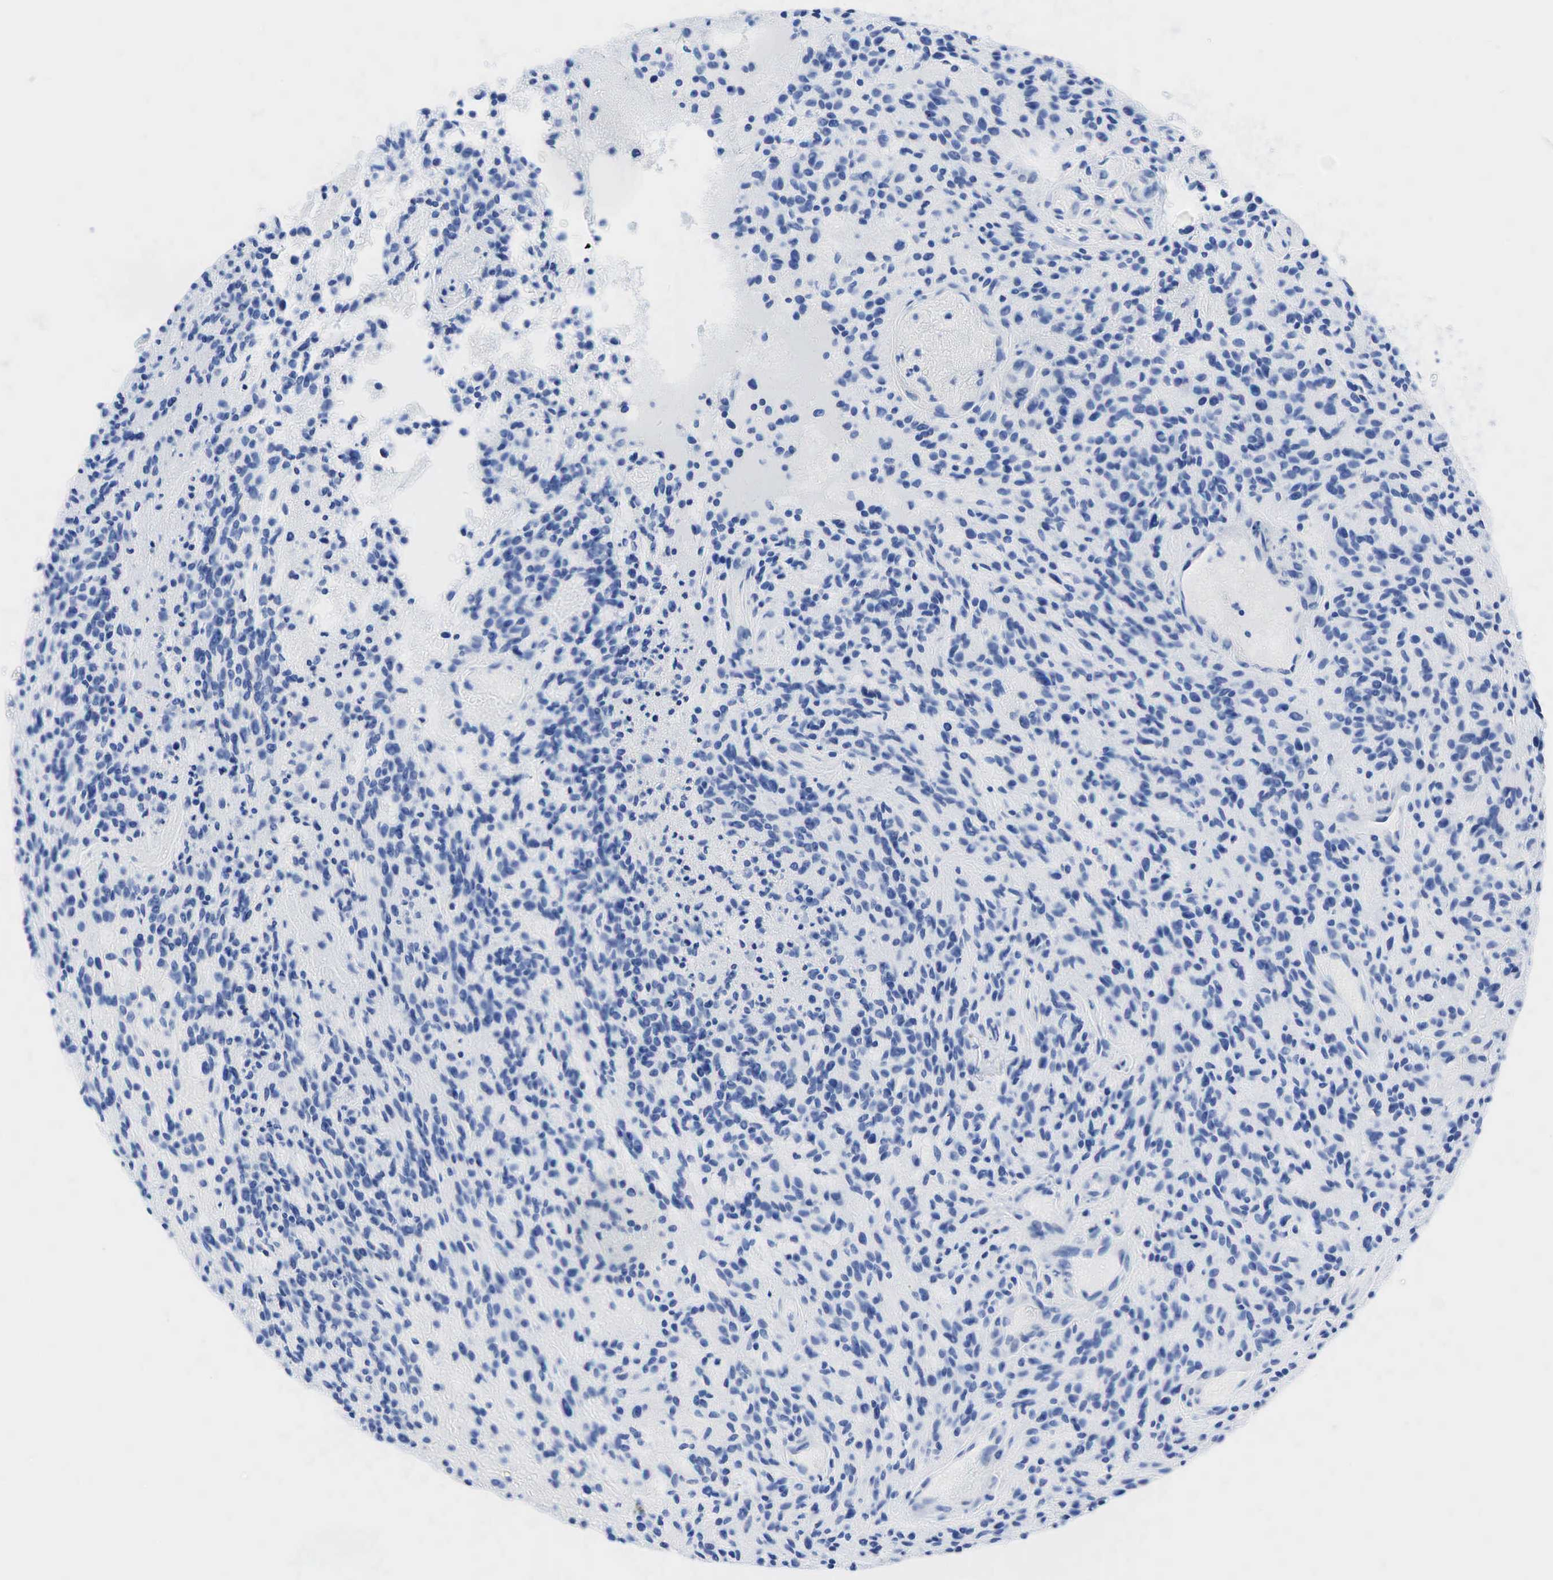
{"staining": {"intensity": "negative", "quantity": "none", "location": "none"}, "tissue": "glioma", "cell_type": "Tumor cells", "image_type": "cancer", "snomed": [{"axis": "morphology", "description": "Glioma, malignant, High grade"}, {"axis": "topography", "description": "Brain"}], "caption": "There is no significant expression in tumor cells of glioma.", "gene": "INHA", "patient": {"sex": "female", "age": 13}}